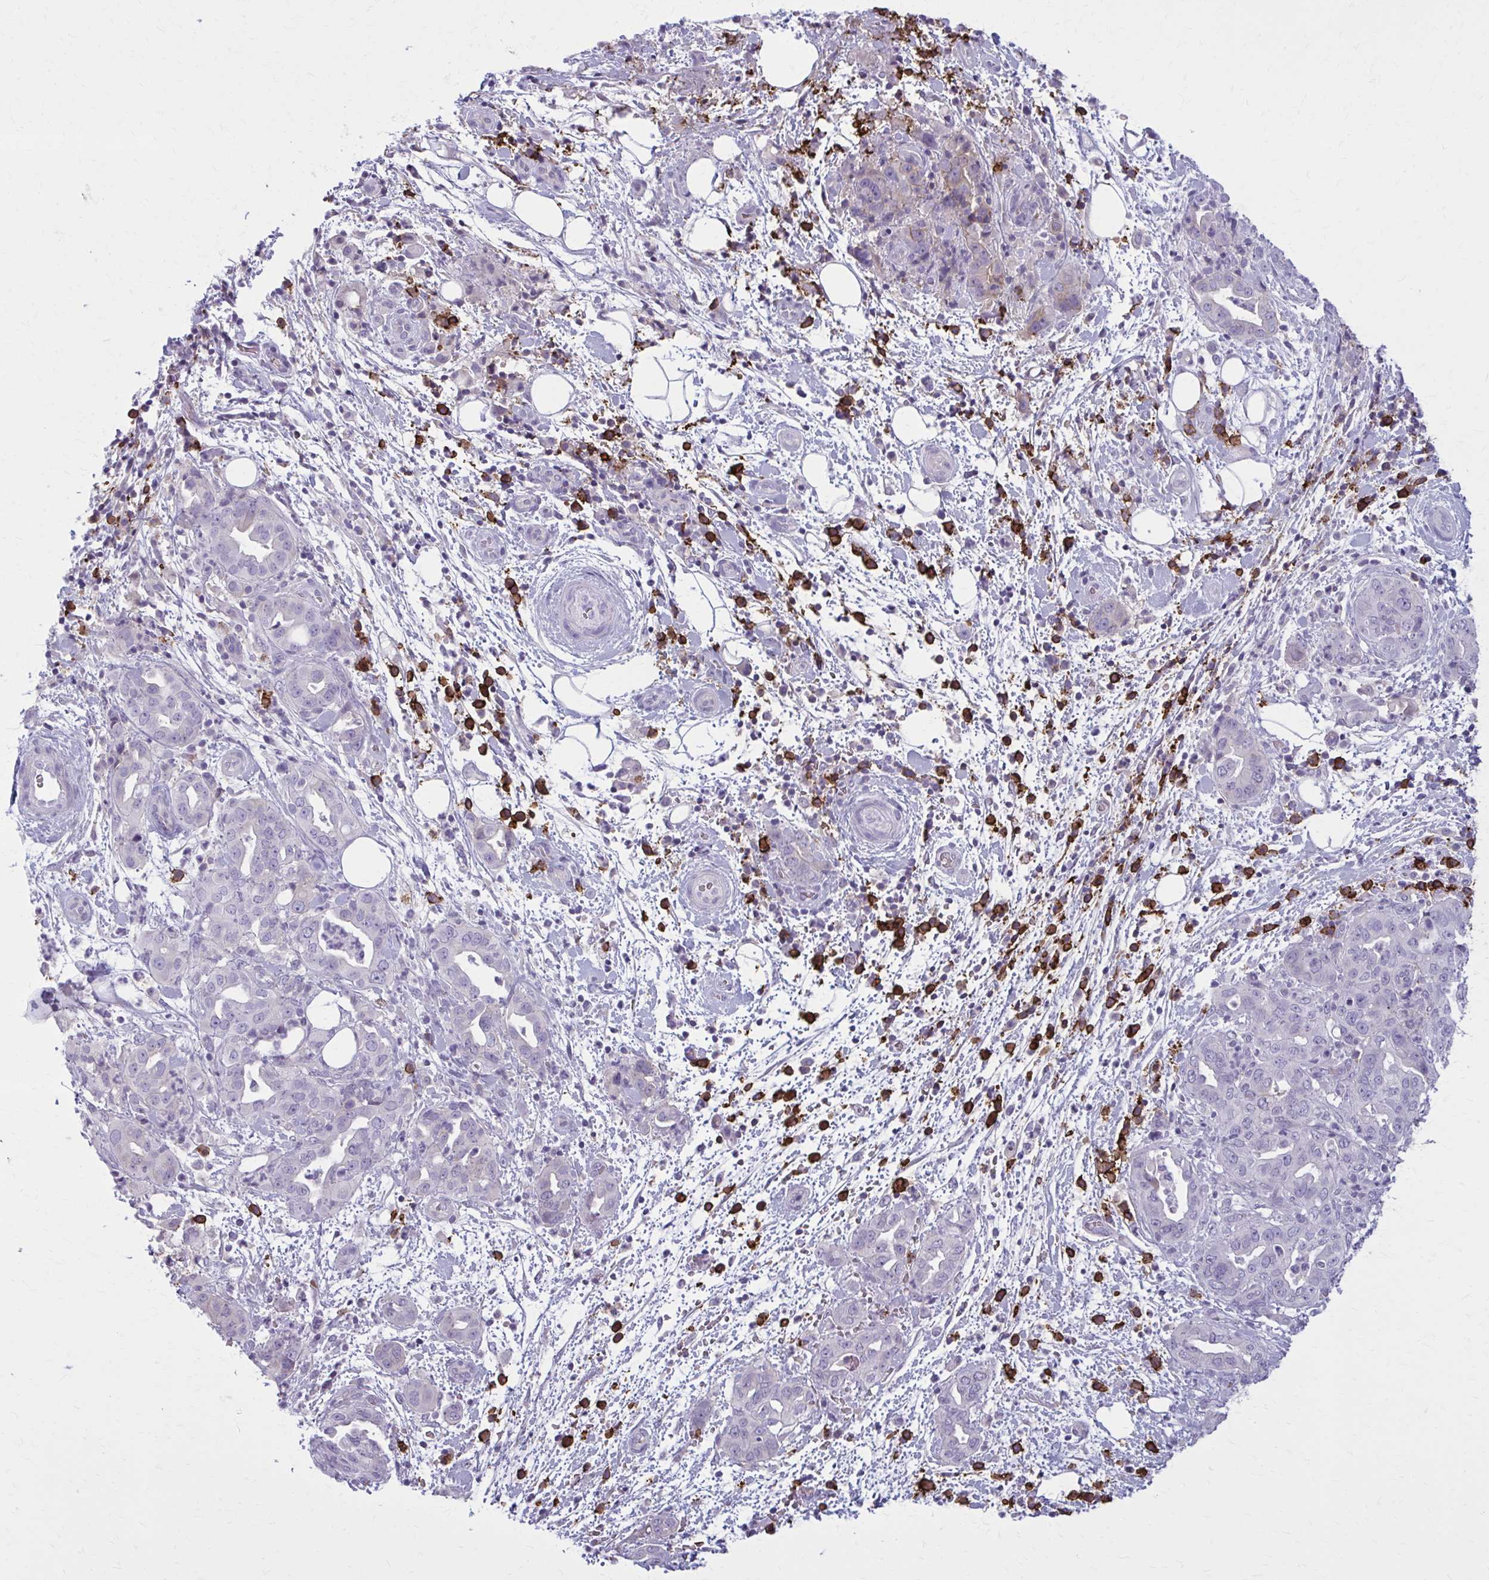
{"staining": {"intensity": "negative", "quantity": "none", "location": "none"}, "tissue": "pancreatic cancer", "cell_type": "Tumor cells", "image_type": "cancer", "snomed": [{"axis": "morphology", "description": "Normal tissue, NOS"}, {"axis": "morphology", "description": "Adenocarcinoma, NOS"}, {"axis": "topography", "description": "Lymph node"}, {"axis": "topography", "description": "Pancreas"}], "caption": "There is no significant positivity in tumor cells of pancreatic cancer (adenocarcinoma).", "gene": "CD38", "patient": {"sex": "female", "age": 67}}